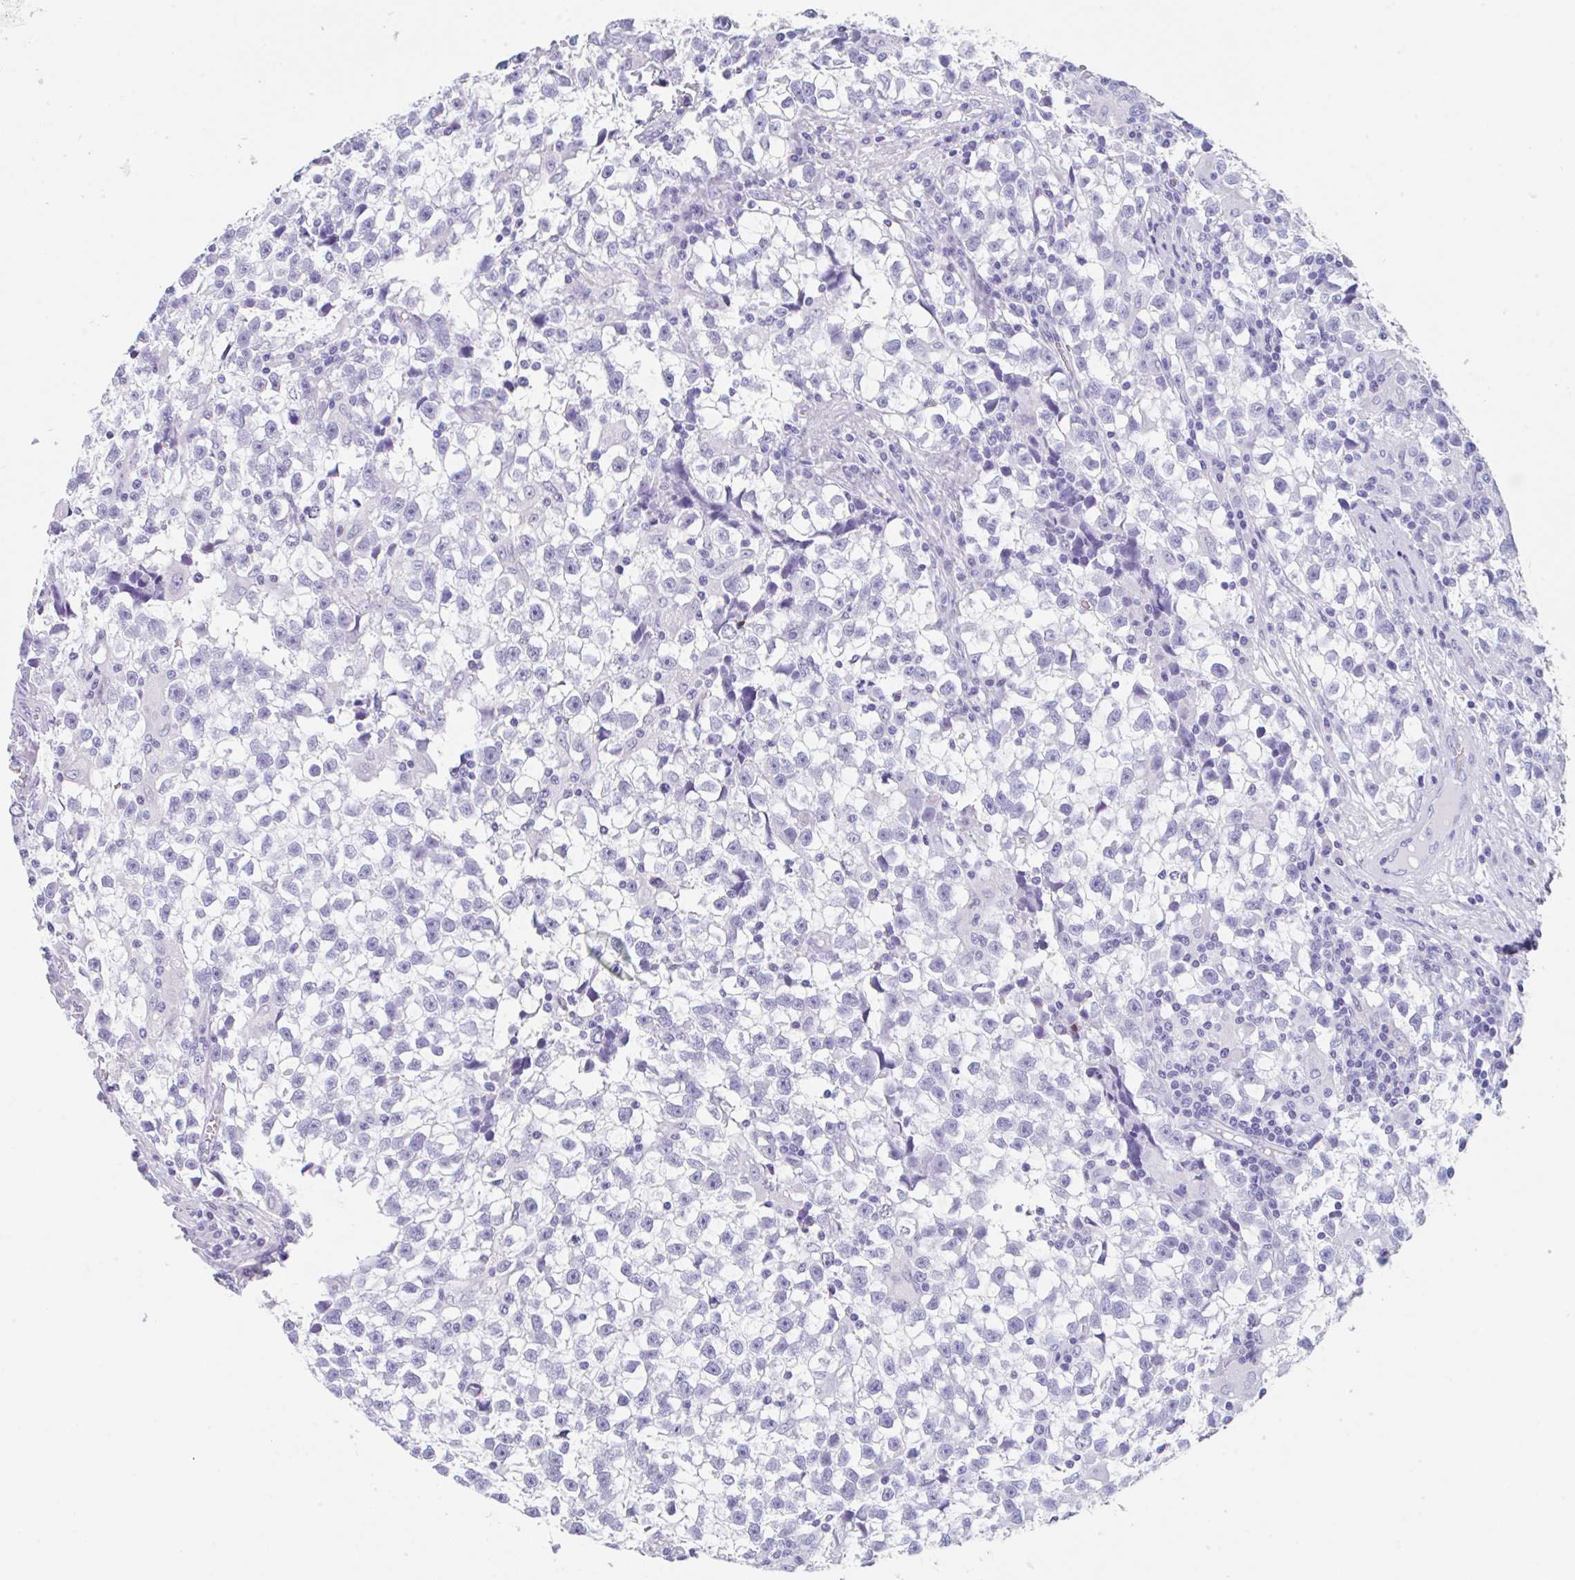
{"staining": {"intensity": "negative", "quantity": "none", "location": "none"}, "tissue": "testis cancer", "cell_type": "Tumor cells", "image_type": "cancer", "snomed": [{"axis": "morphology", "description": "Seminoma, NOS"}, {"axis": "topography", "description": "Testis"}], "caption": "High power microscopy micrograph of an immunohistochemistry (IHC) histopathology image of testis seminoma, revealing no significant expression in tumor cells.", "gene": "TAS2R41", "patient": {"sex": "male", "age": 31}}